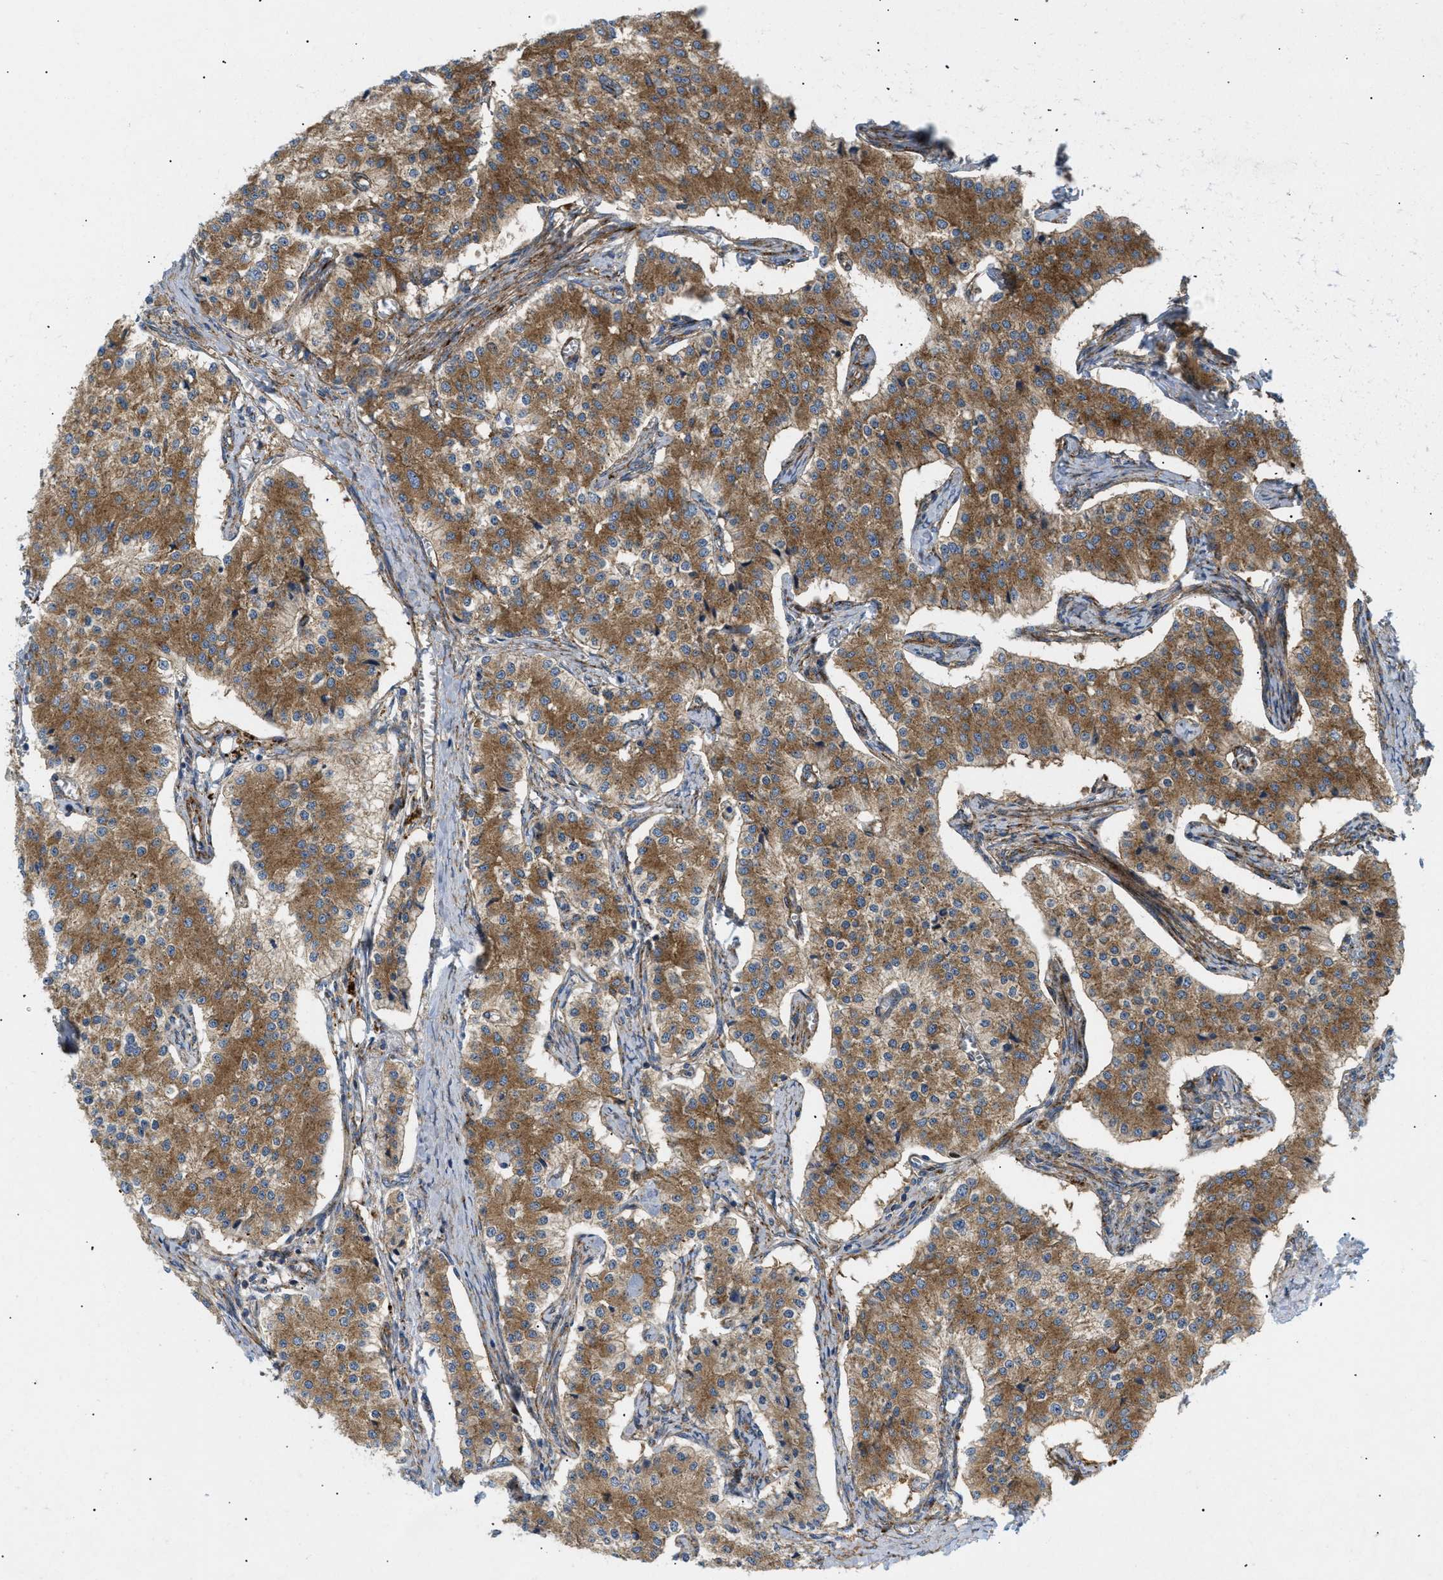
{"staining": {"intensity": "moderate", "quantity": ">75%", "location": "cytoplasmic/membranous"}, "tissue": "carcinoid", "cell_type": "Tumor cells", "image_type": "cancer", "snomed": [{"axis": "morphology", "description": "Carcinoid, malignant, NOS"}, {"axis": "topography", "description": "Colon"}], "caption": "Immunohistochemical staining of human carcinoid (malignant) displays moderate cytoplasmic/membranous protein expression in approximately >75% of tumor cells.", "gene": "DCTN4", "patient": {"sex": "female", "age": 52}}